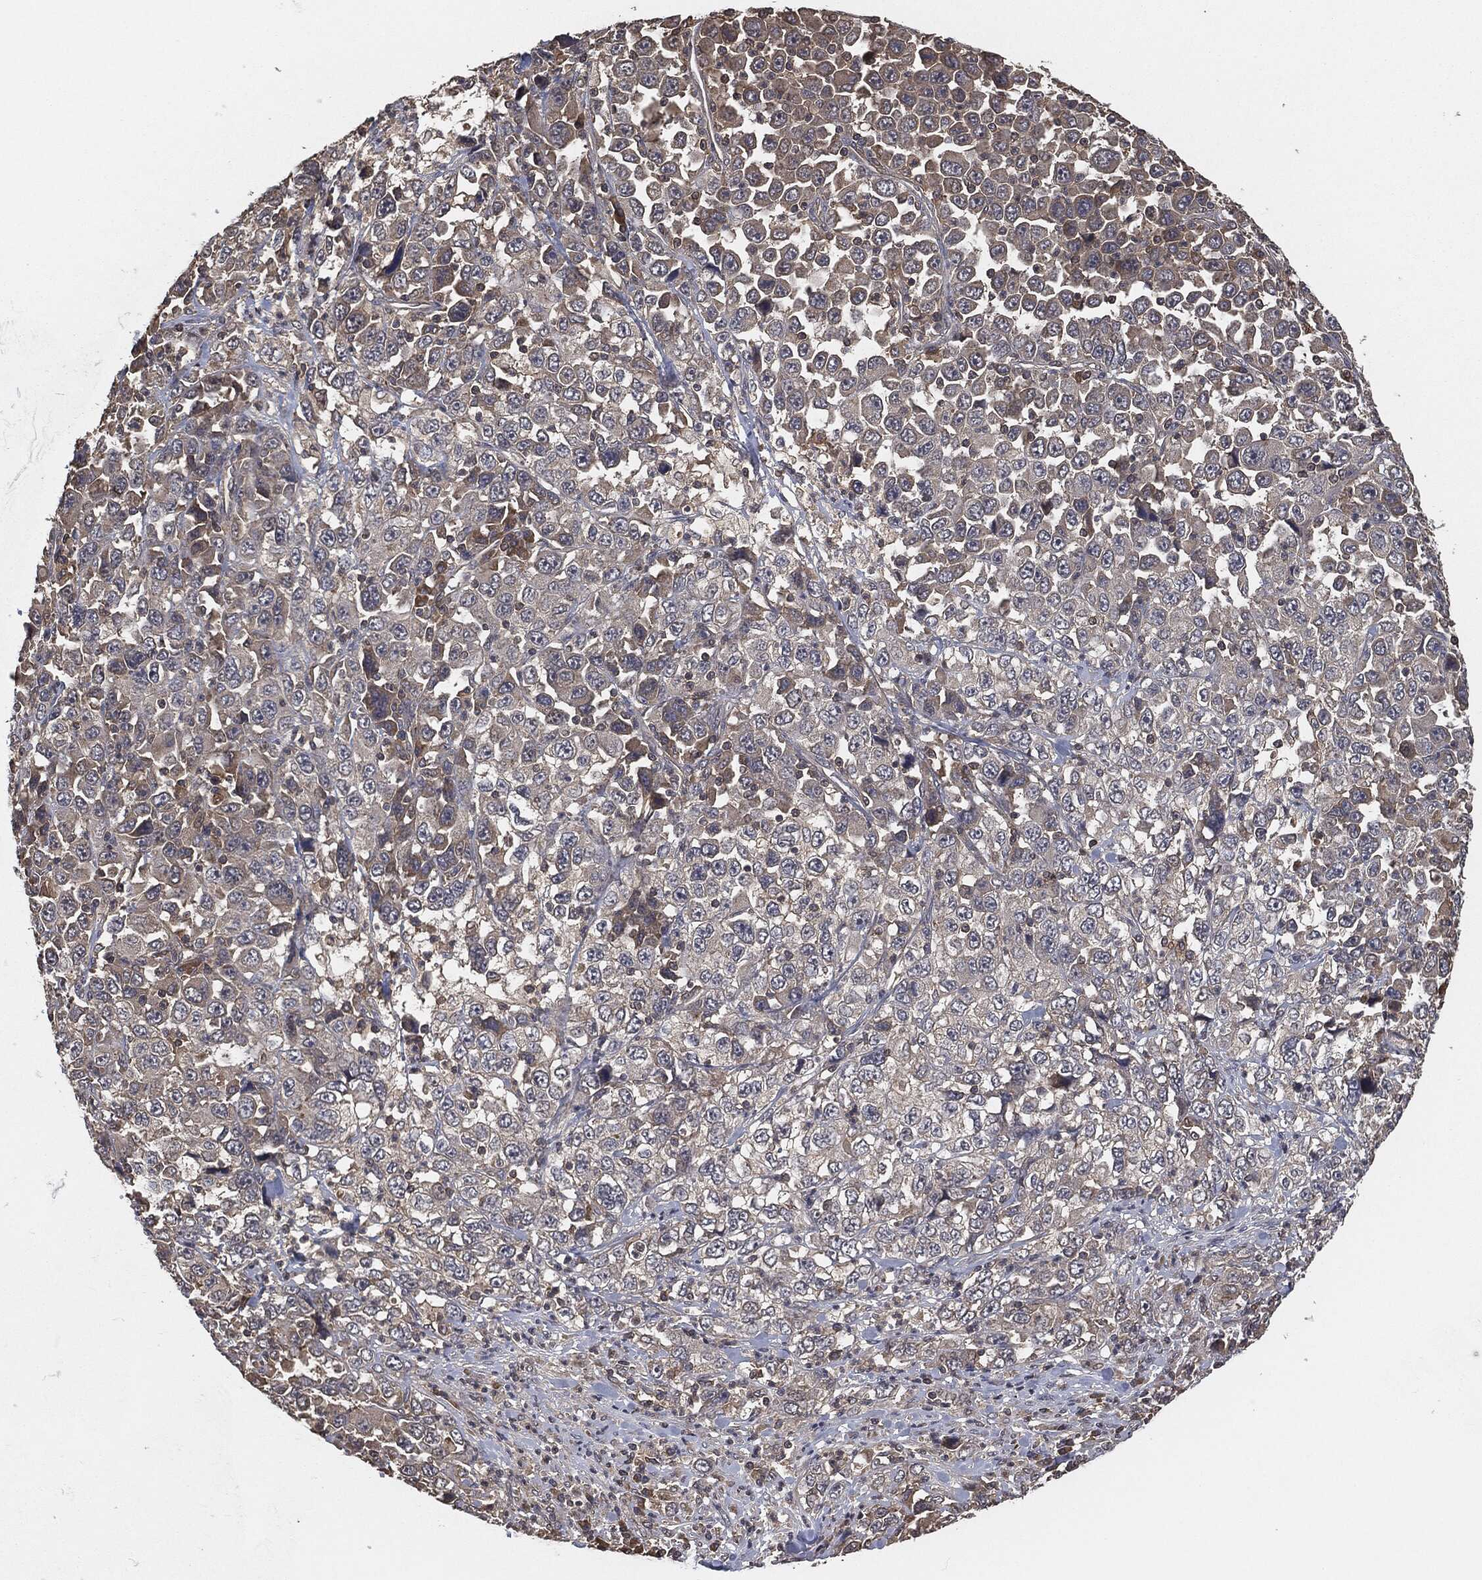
{"staining": {"intensity": "negative", "quantity": "none", "location": "none"}, "tissue": "stomach cancer", "cell_type": "Tumor cells", "image_type": "cancer", "snomed": [{"axis": "morphology", "description": "Normal tissue, NOS"}, {"axis": "morphology", "description": "Adenocarcinoma, NOS"}, {"axis": "topography", "description": "Stomach, upper"}, {"axis": "topography", "description": "Stomach"}], "caption": "DAB (3,3'-diaminobenzidine) immunohistochemical staining of human stomach adenocarcinoma displays no significant expression in tumor cells.", "gene": "ERBIN", "patient": {"sex": "male", "age": 59}}